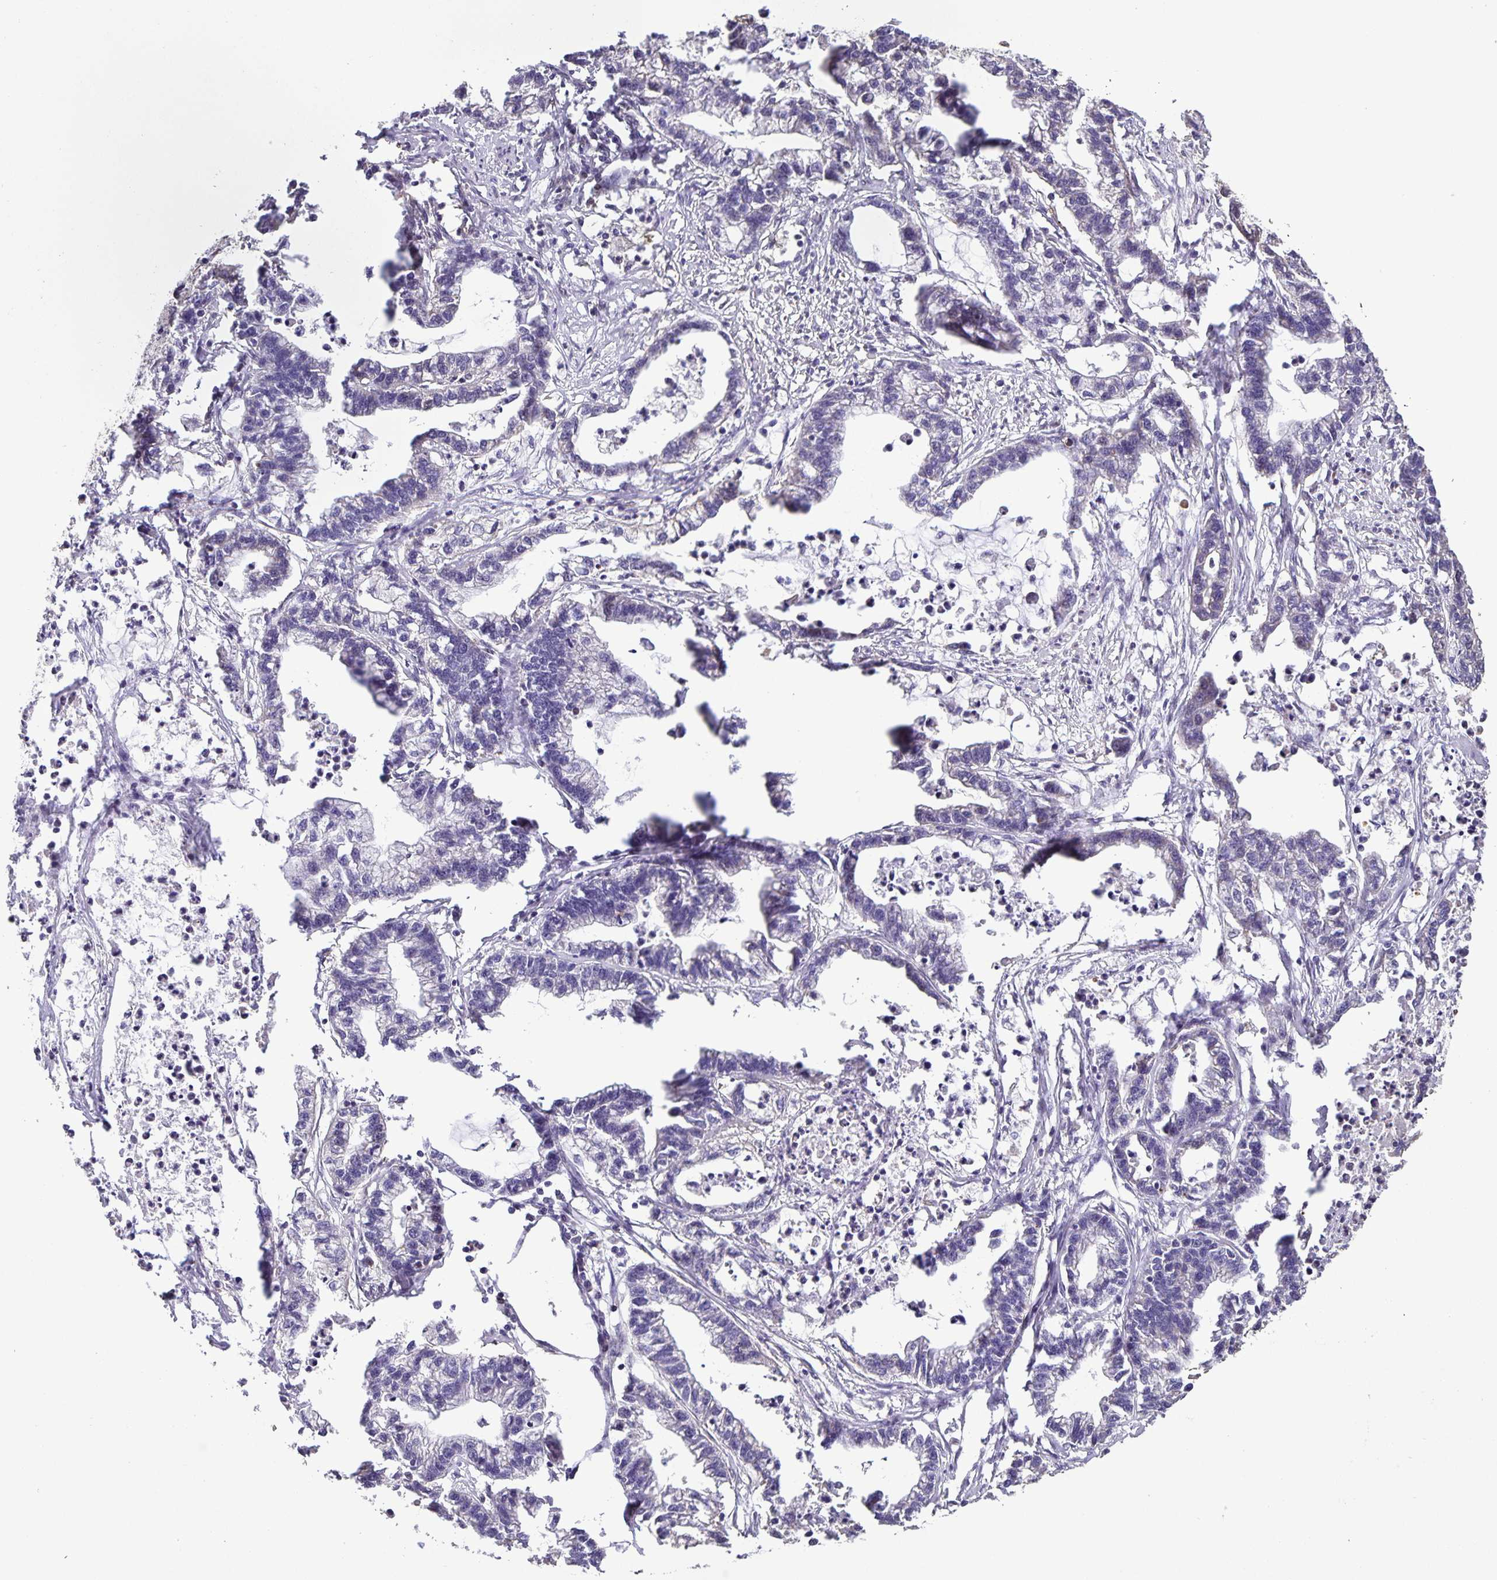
{"staining": {"intensity": "negative", "quantity": "none", "location": "none"}, "tissue": "stomach cancer", "cell_type": "Tumor cells", "image_type": "cancer", "snomed": [{"axis": "morphology", "description": "Adenocarcinoma, NOS"}, {"axis": "topography", "description": "Stomach"}], "caption": "An IHC photomicrograph of stomach cancer (adenocarcinoma) is shown. There is no staining in tumor cells of stomach cancer (adenocarcinoma). Brightfield microscopy of immunohistochemistry stained with DAB (3,3'-diaminobenzidine) (brown) and hematoxylin (blue), captured at high magnification.", "gene": "ONECUT2", "patient": {"sex": "male", "age": 83}}